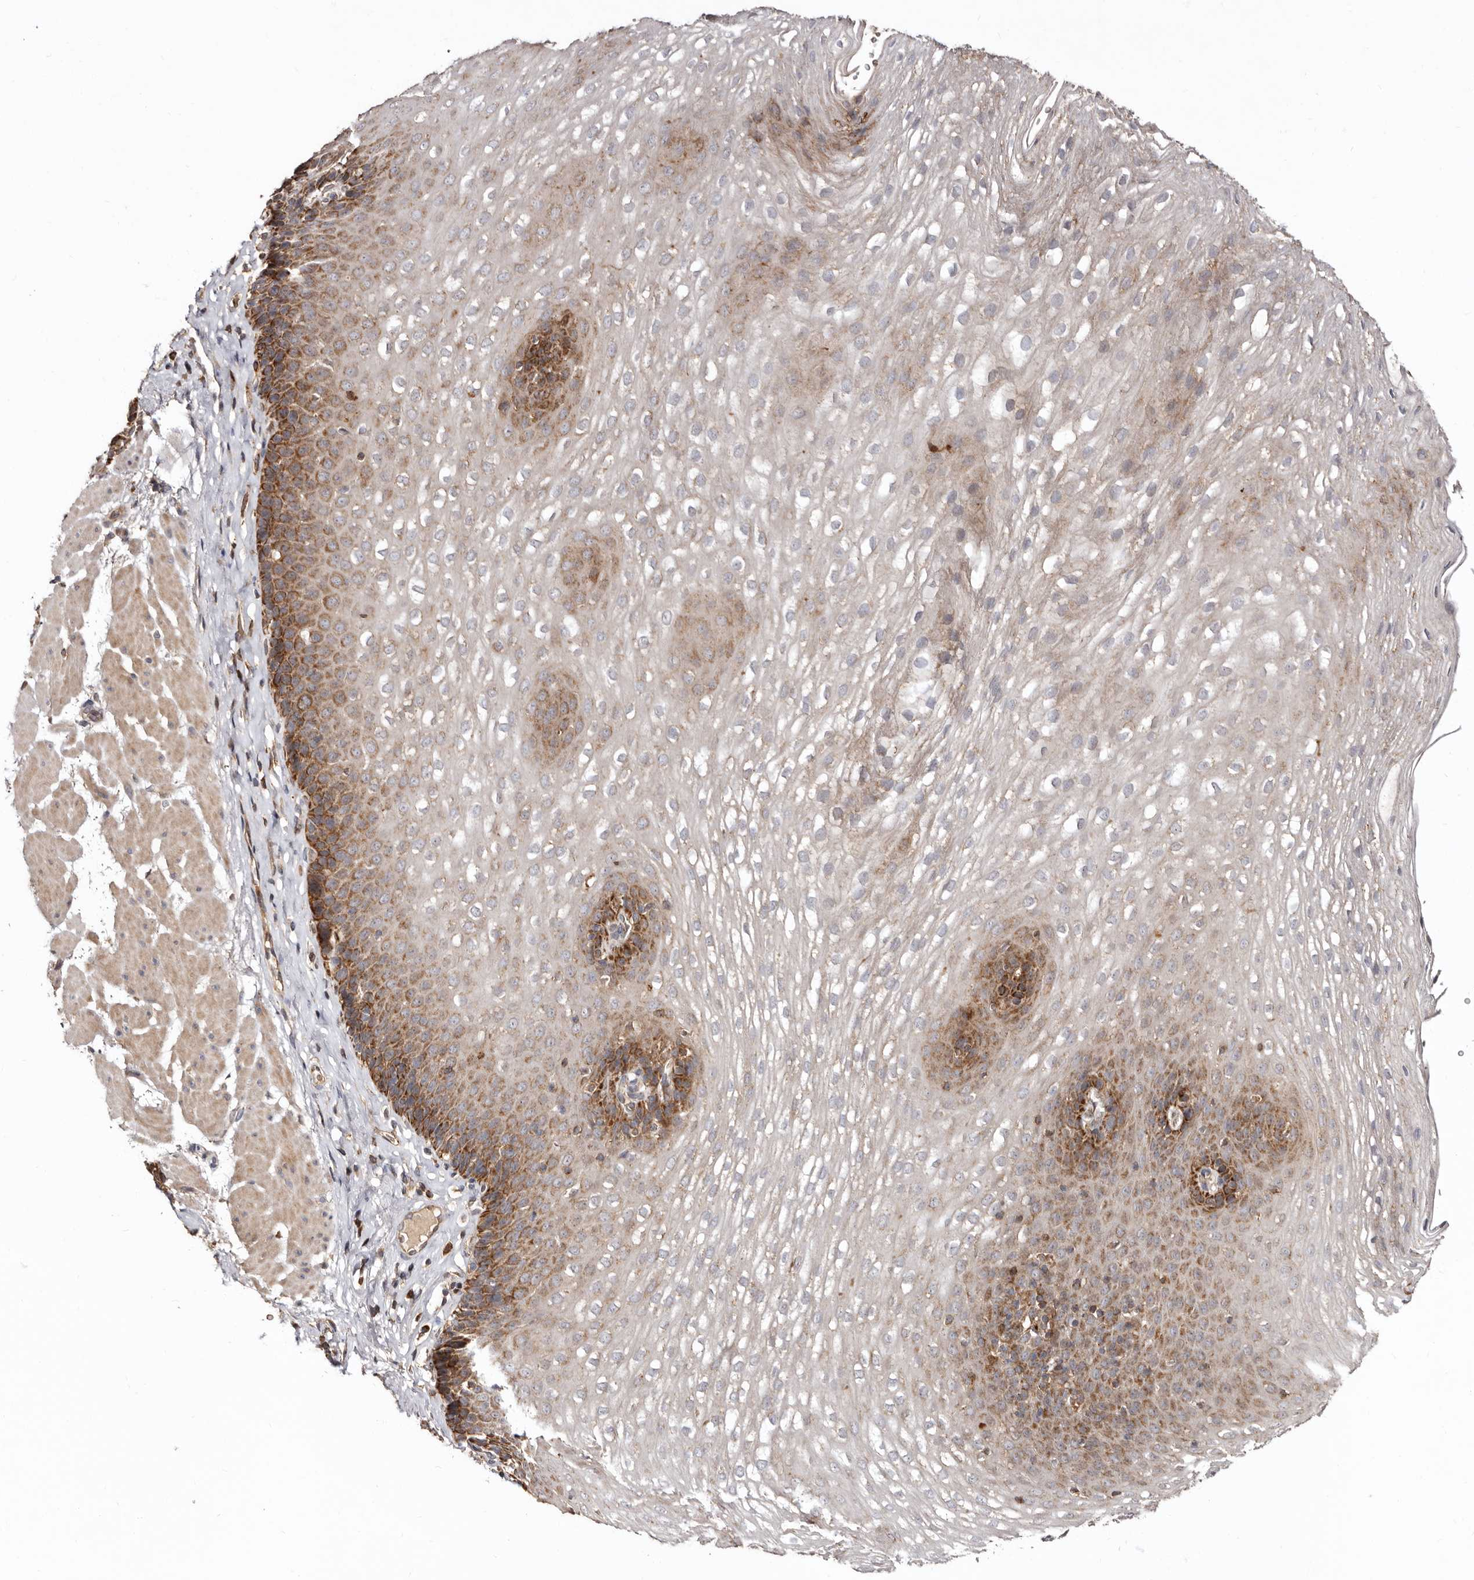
{"staining": {"intensity": "strong", "quantity": "<25%", "location": "cytoplasmic/membranous"}, "tissue": "esophagus", "cell_type": "Squamous epithelial cells", "image_type": "normal", "snomed": [{"axis": "morphology", "description": "Normal tissue, NOS"}, {"axis": "topography", "description": "Esophagus"}], "caption": "Approximately <25% of squamous epithelial cells in normal esophagus show strong cytoplasmic/membranous protein positivity as visualized by brown immunohistochemical staining.", "gene": "BAX", "patient": {"sex": "female", "age": 66}}